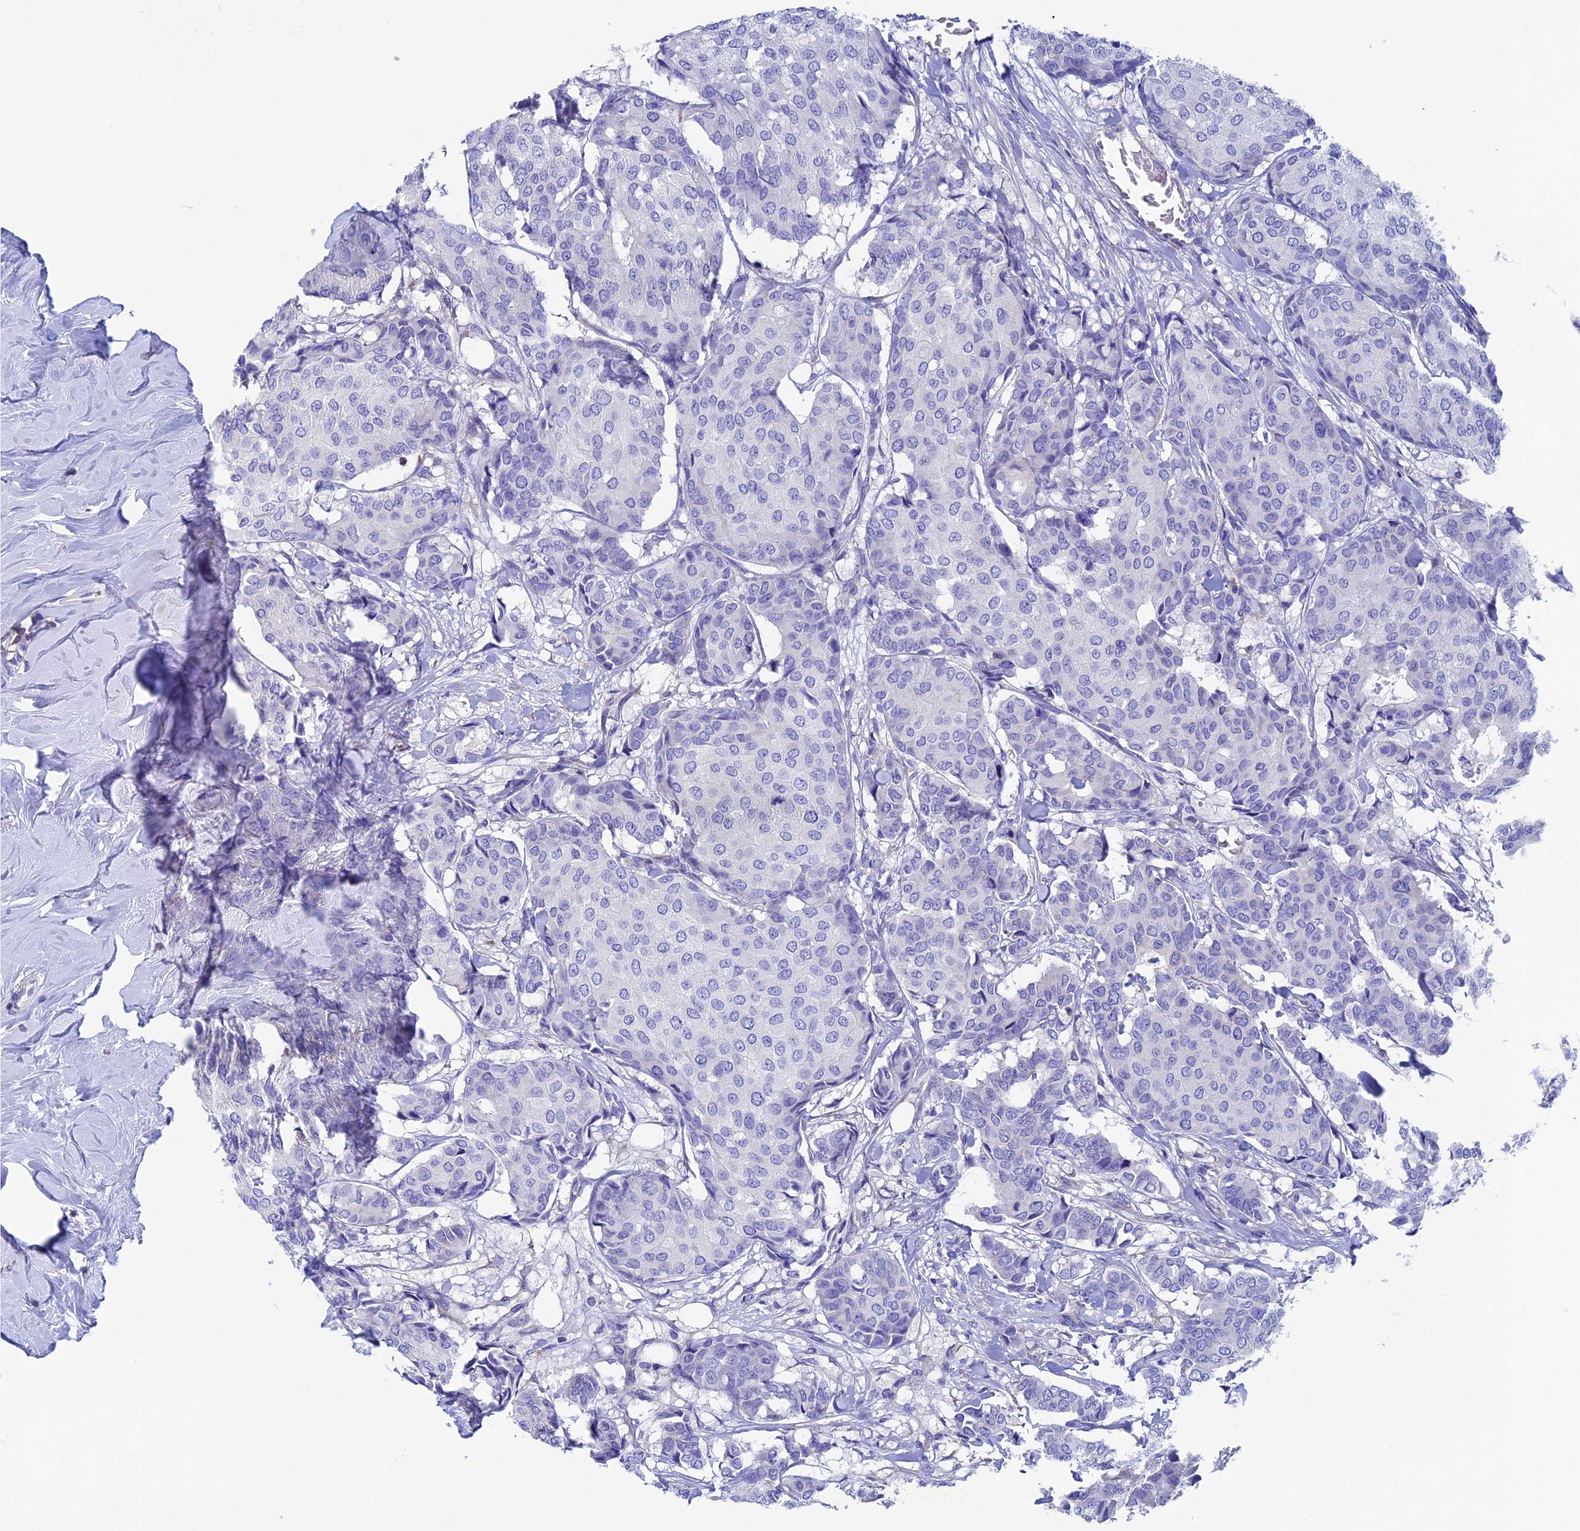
{"staining": {"intensity": "negative", "quantity": "none", "location": "none"}, "tissue": "breast cancer", "cell_type": "Tumor cells", "image_type": "cancer", "snomed": [{"axis": "morphology", "description": "Duct carcinoma"}, {"axis": "topography", "description": "Breast"}], "caption": "This is a photomicrograph of immunohistochemistry staining of breast intraductal carcinoma, which shows no positivity in tumor cells. The staining was performed using DAB (3,3'-diaminobenzidine) to visualize the protein expression in brown, while the nuclei were stained in blue with hematoxylin (Magnification: 20x).", "gene": "SEPTIN1", "patient": {"sex": "female", "age": 75}}